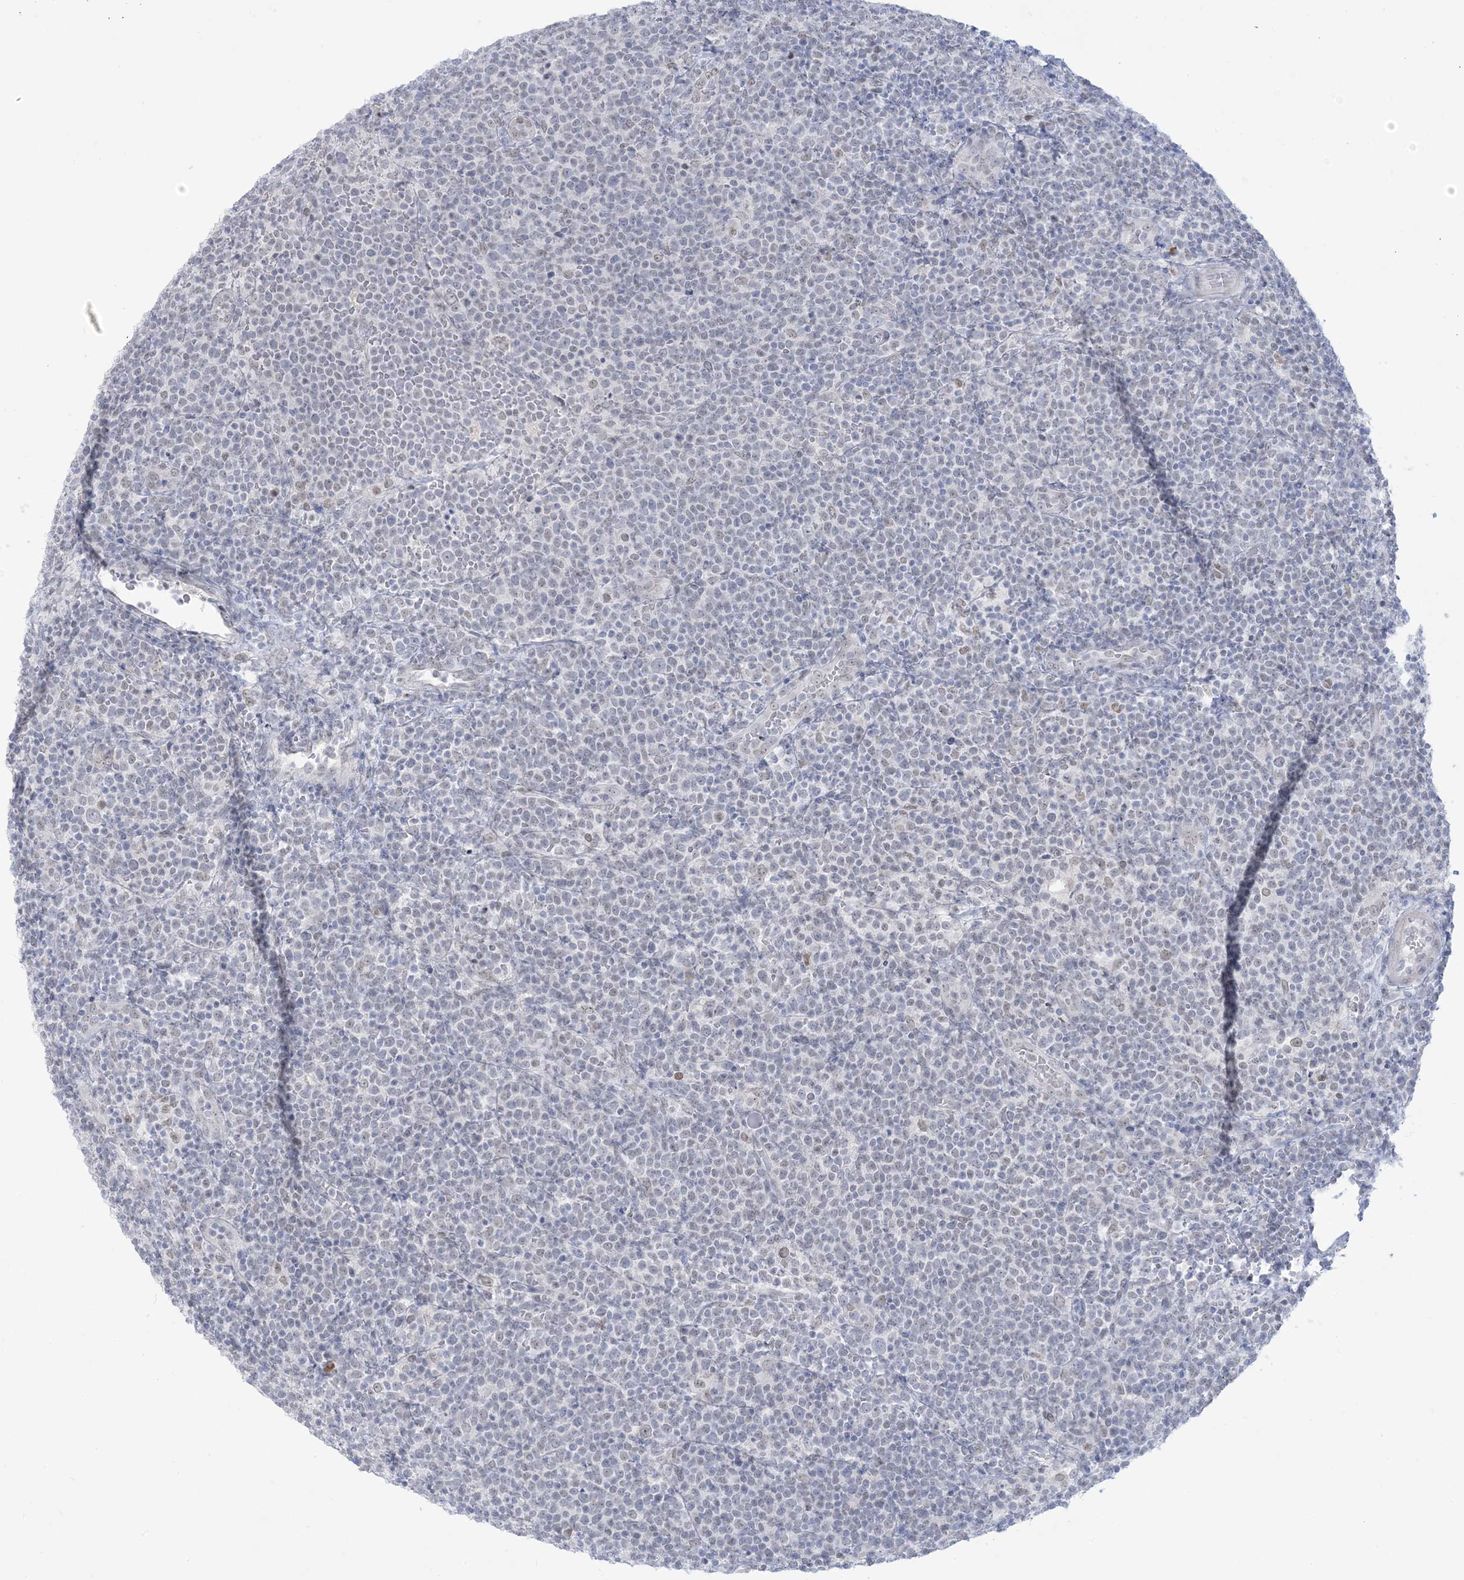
{"staining": {"intensity": "negative", "quantity": "none", "location": "none"}, "tissue": "lymphoma", "cell_type": "Tumor cells", "image_type": "cancer", "snomed": [{"axis": "morphology", "description": "Malignant lymphoma, non-Hodgkin's type, High grade"}, {"axis": "topography", "description": "Lymph node"}], "caption": "Immunohistochemical staining of human lymphoma displays no significant expression in tumor cells.", "gene": "HOMEZ", "patient": {"sex": "male", "age": 61}}